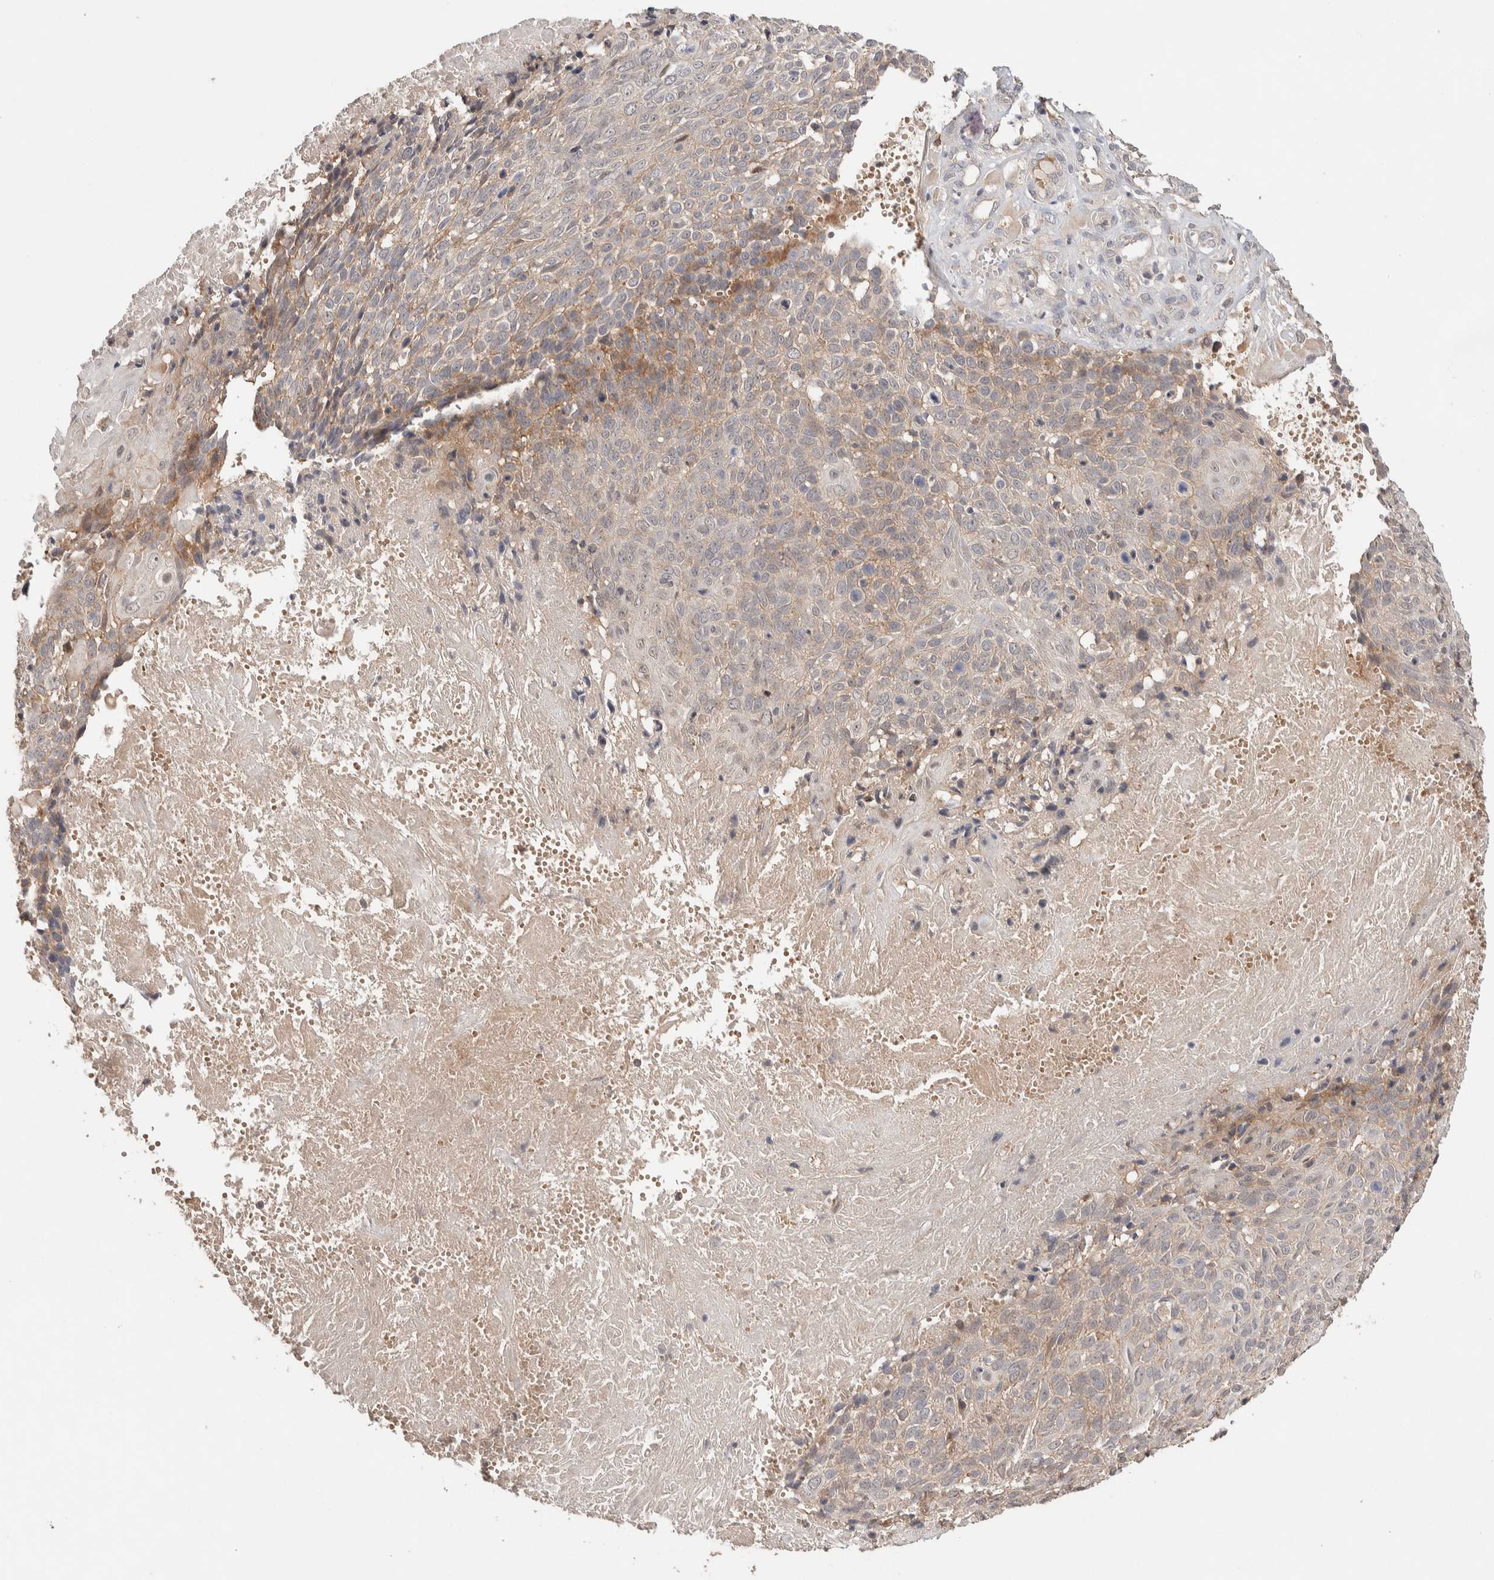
{"staining": {"intensity": "weak", "quantity": "25%-75%", "location": "cytoplasmic/membranous"}, "tissue": "cervical cancer", "cell_type": "Tumor cells", "image_type": "cancer", "snomed": [{"axis": "morphology", "description": "Squamous cell carcinoma, NOS"}, {"axis": "topography", "description": "Cervix"}], "caption": "Immunohistochemistry (DAB) staining of human squamous cell carcinoma (cervical) demonstrates weak cytoplasmic/membranous protein positivity in about 25%-75% of tumor cells. (DAB (3,3'-diaminobenzidine) IHC with brightfield microscopy, high magnification).", "gene": "CASK", "patient": {"sex": "female", "age": 74}}